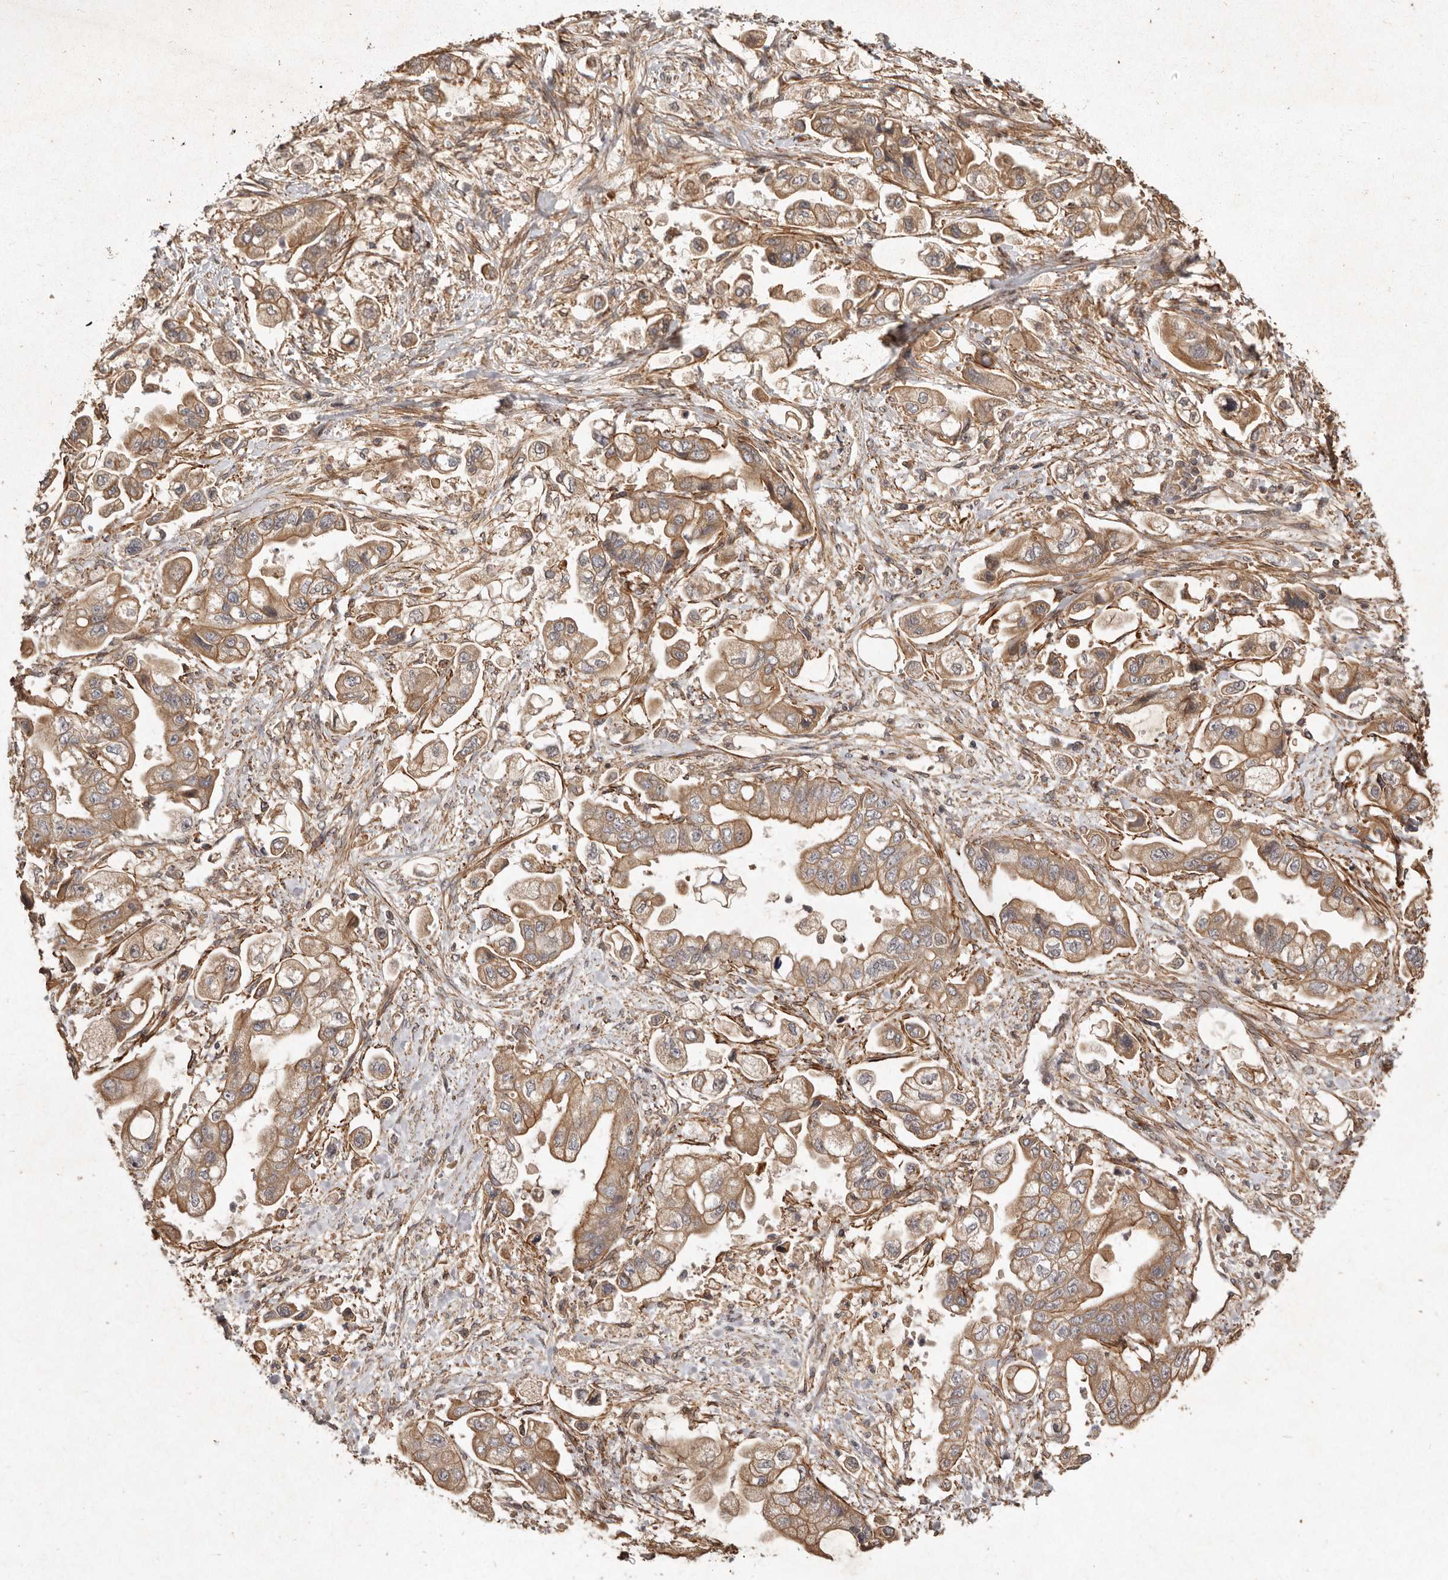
{"staining": {"intensity": "moderate", "quantity": ">75%", "location": "cytoplasmic/membranous"}, "tissue": "stomach cancer", "cell_type": "Tumor cells", "image_type": "cancer", "snomed": [{"axis": "morphology", "description": "Adenocarcinoma, NOS"}, {"axis": "topography", "description": "Stomach"}], "caption": "A photomicrograph of human stomach adenocarcinoma stained for a protein exhibits moderate cytoplasmic/membranous brown staining in tumor cells.", "gene": "SEMA3A", "patient": {"sex": "male", "age": 62}}